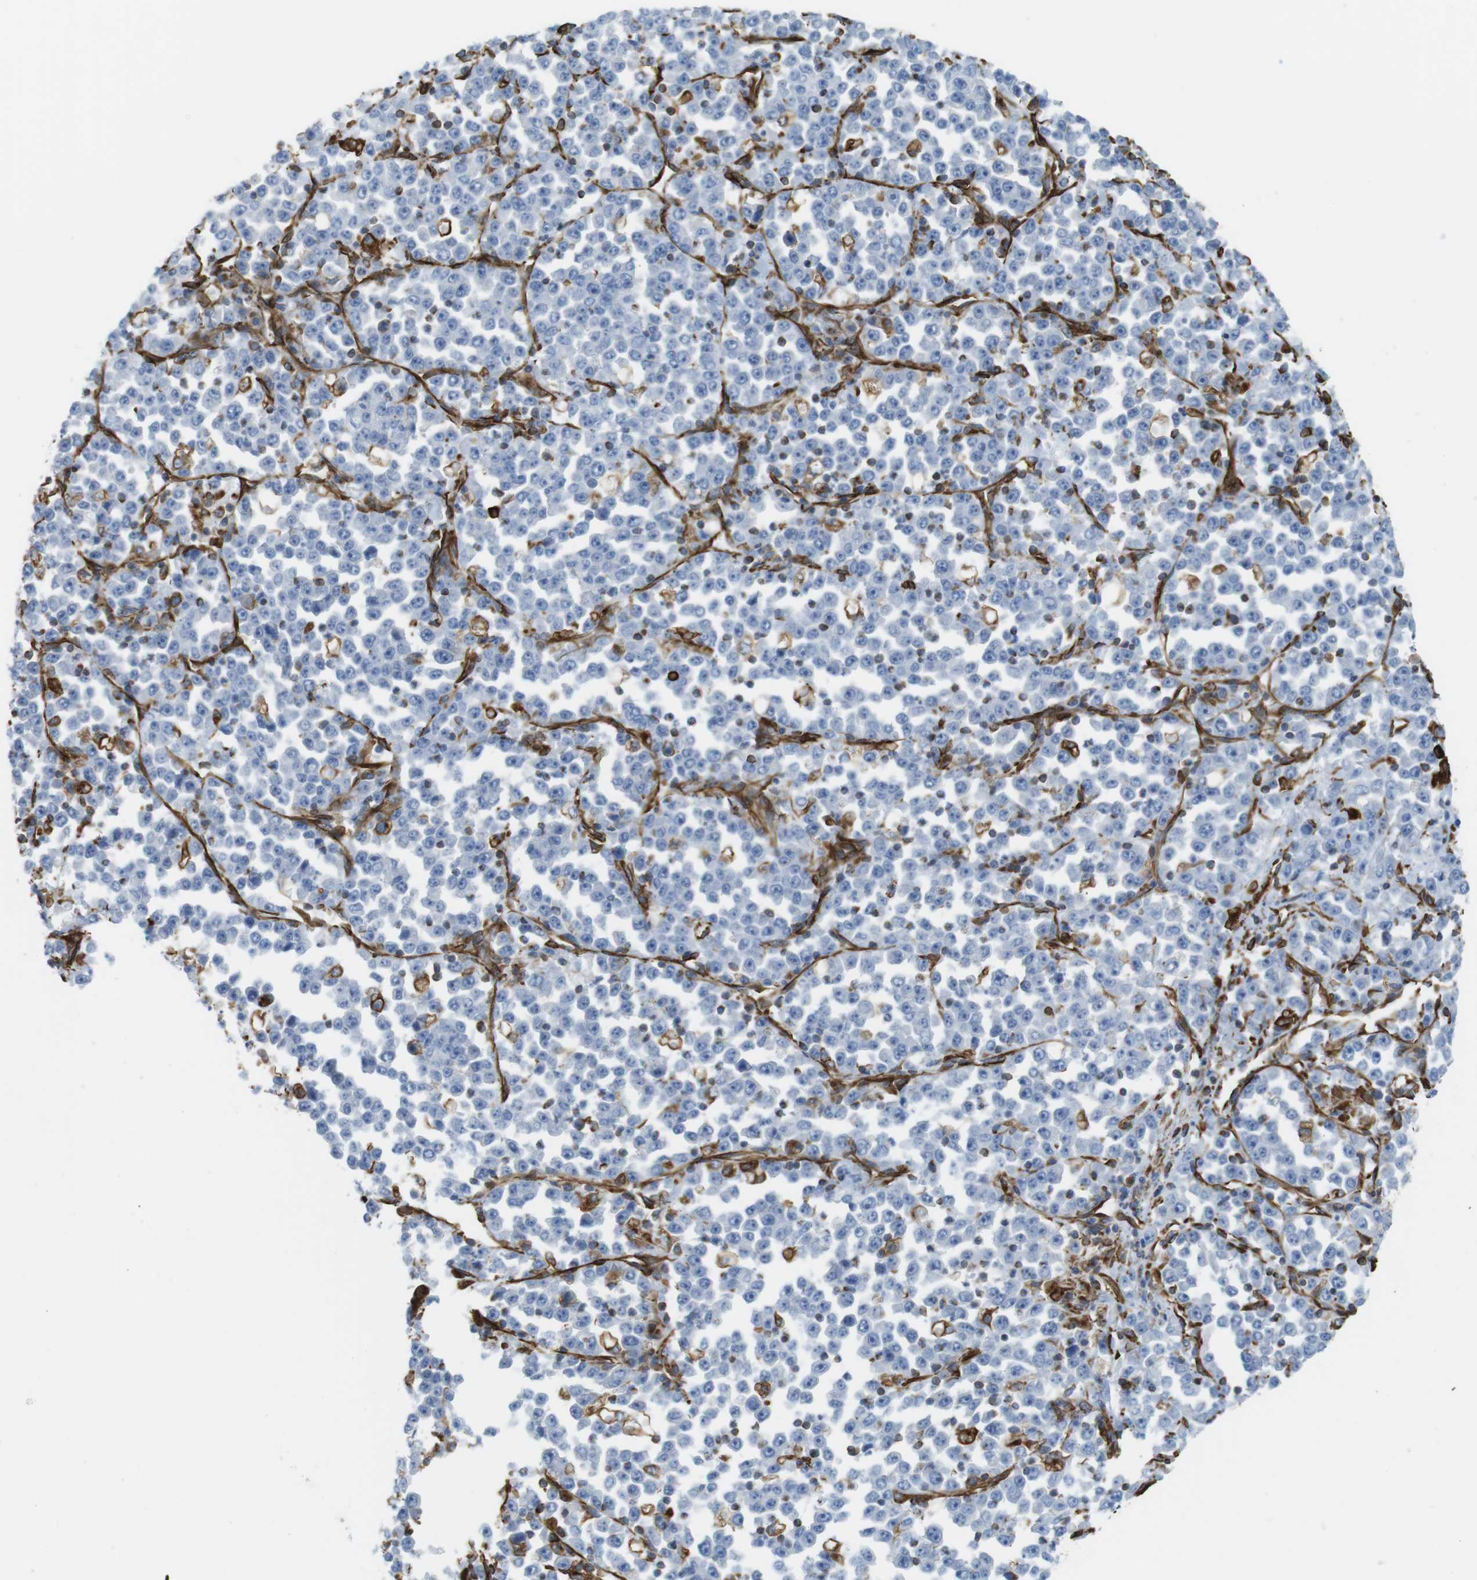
{"staining": {"intensity": "negative", "quantity": "none", "location": "none"}, "tissue": "stomach cancer", "cell_type": "Tumor cells", "image_type": "cancer", "snomed": [{"axis": "morphology", "description": "Normal tissue, NOS"}, {"axis": "morphology", "description": "Adenocarcinoma, NOS"}, {"axis": "topography", "description": "Stomach, upper"}, {"axis": "topography", "description": "Stomach"}], "caption": "DAB (3,3'-diaminobenzidine) immunohistochemical staining of stomach adenocarcinoma demonstrates no significant expression in tumor cells.", "gene": "RALGPS1", "patient": {"sex": "male", "age": 59}}